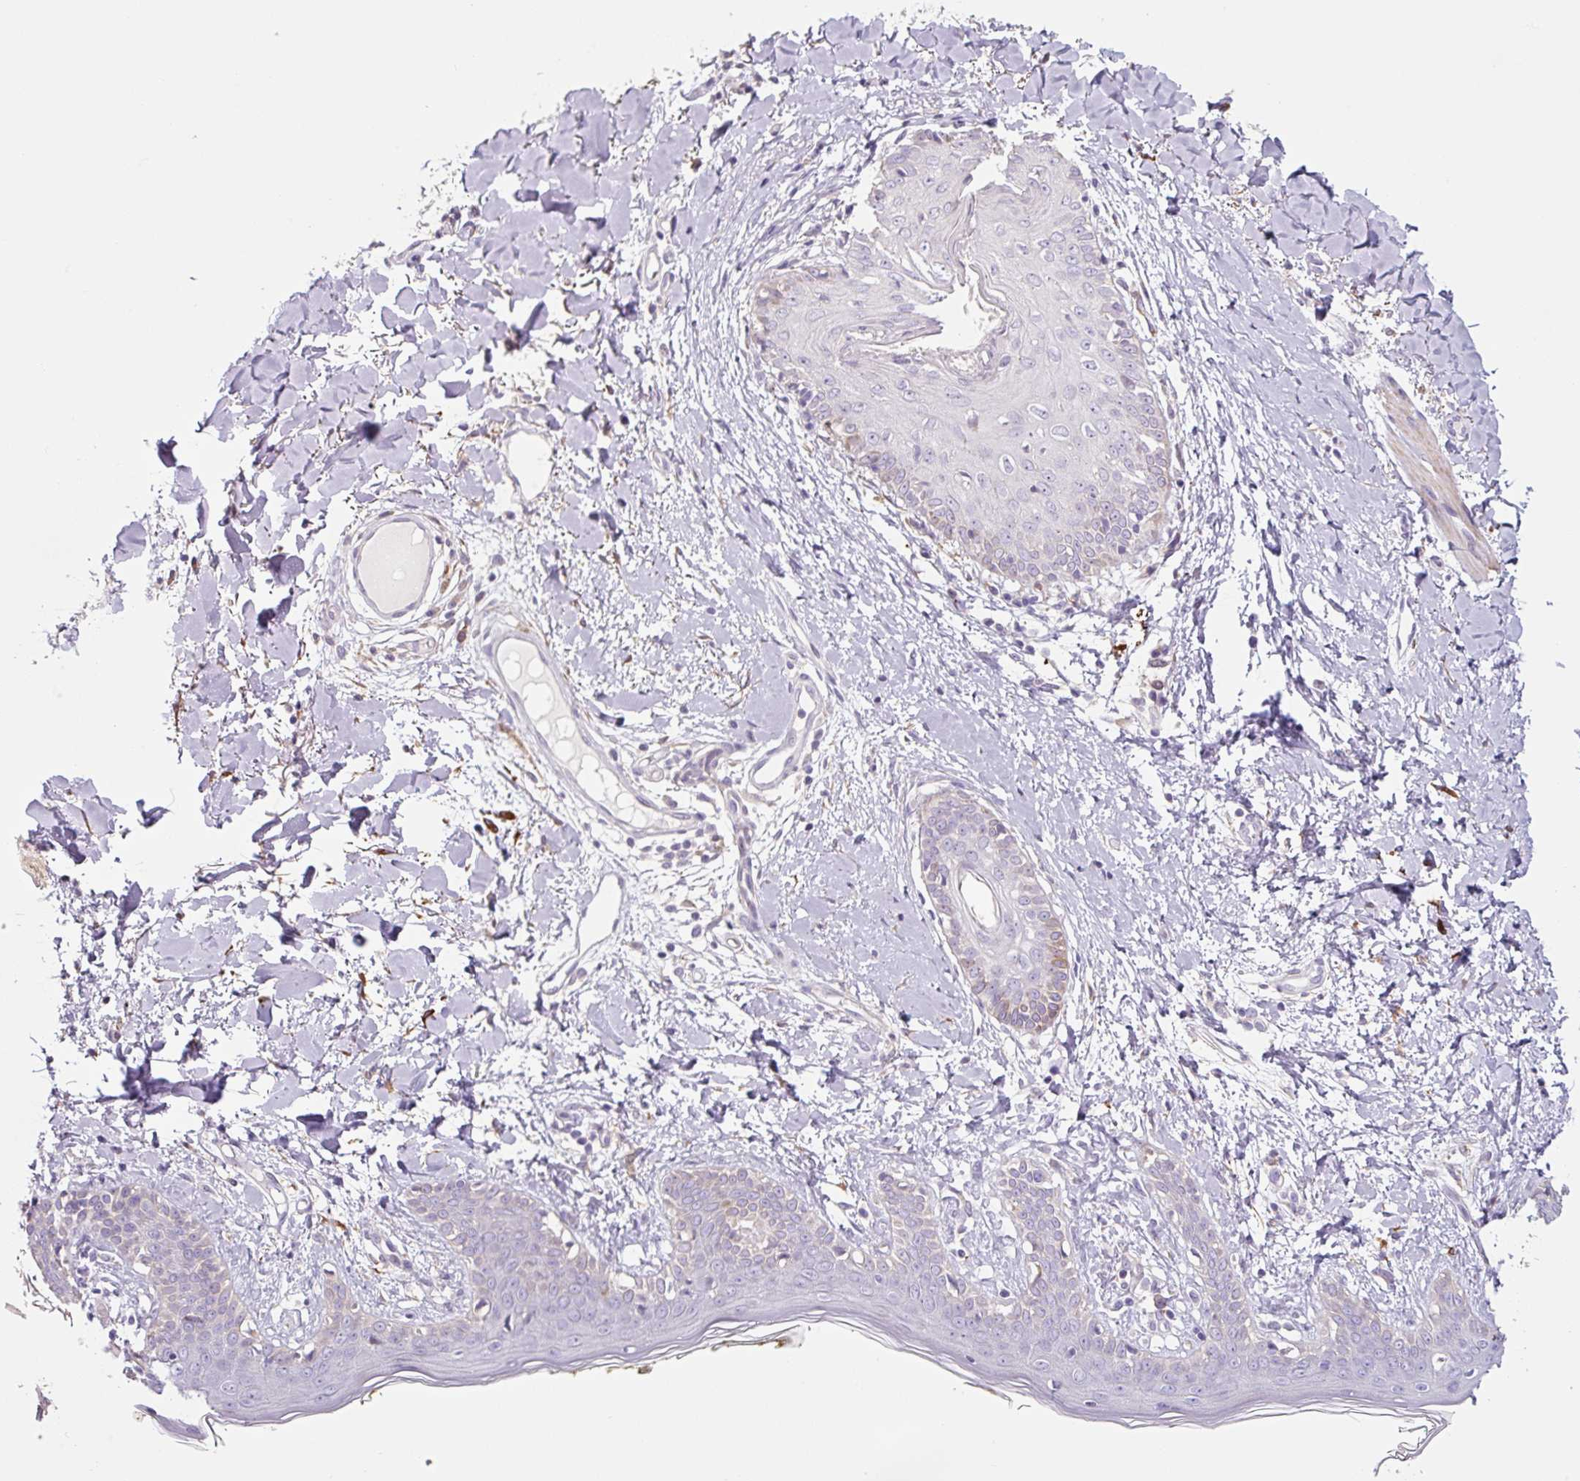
{"staining": {"intensity": "moderate", "quantity": "25%-75%", "location": "cytoplasmic/membranous"}, "tissue": "skin", "cell_type": "Fibroblasts", "image_type": "normal", "snomed": [{"axis": "morphology", "description": "Normal tissue, NOS"}, {"axis": "topography", "description": "Skin"}], "caption": "Normal skin demonstrates moderate cytoplasmic/membranous expression in about 25%-75% of fibroblasts, visualized by immunohistochemistry. Nuclei are stained in blue.", "gene": "FUT10", "patient": {"sex": "female", "age": 34}}